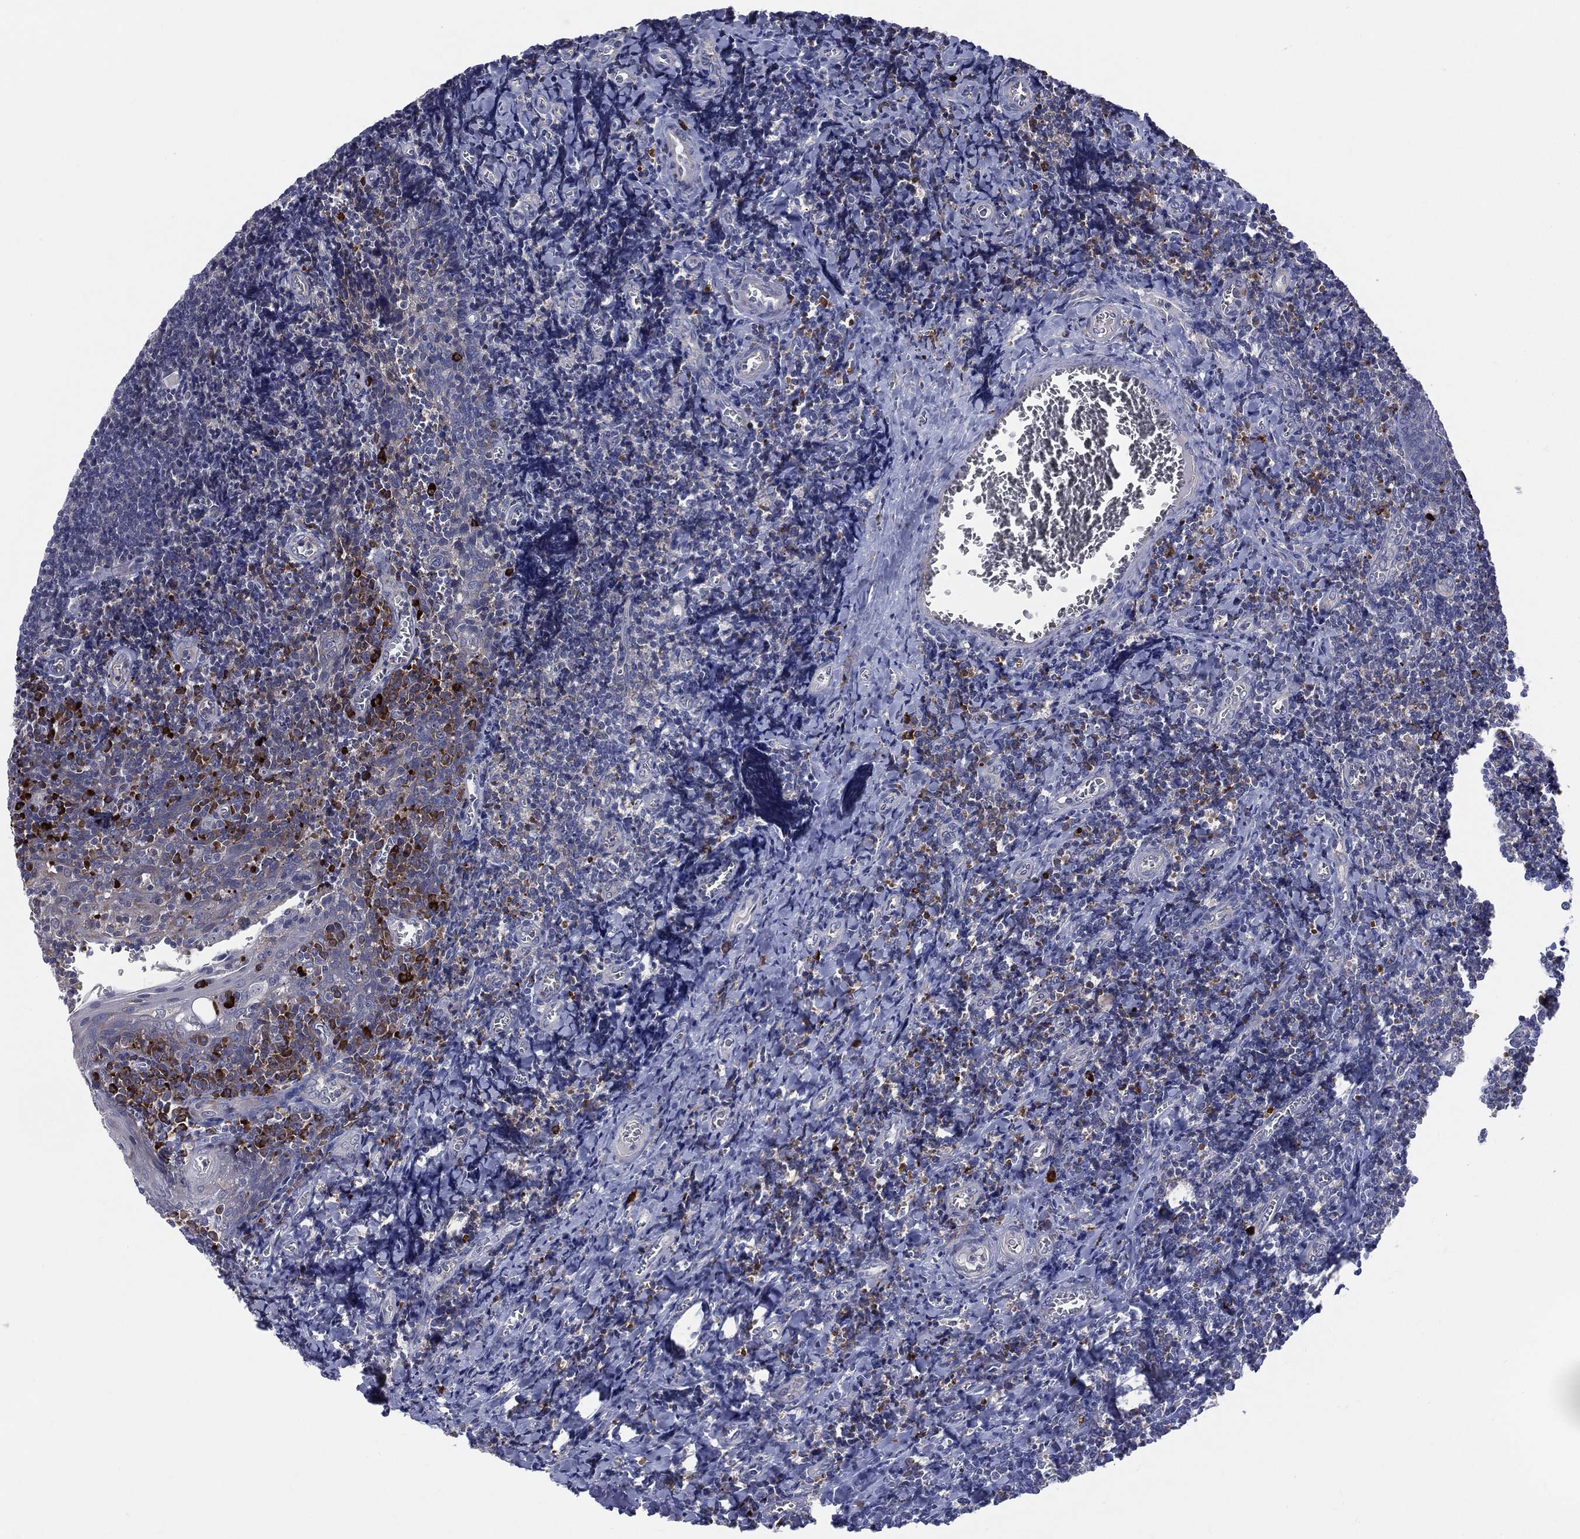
{"staining": {"intensity": "strong", "quantity": "<25%", "location": "cytoplasmic/membranous"}, "tissue": "tonsil", "cell_type": "Germinal center cells", "image_type": "normal", "snomed": [{"axis": "morphology", "description": "Normal tissue, NOS"}, {"axis": "morphology", "description": "Inflammation, NOS"}, {"axis": "topography", "description": "Tonsil"}], "caption": "Strong cytoplasmic/membranous protein expression is identified in approximately <25% of germinal center cells in tonsil.", "gene": "CCDC159", "patient": {"sex": "female", "age": 31}}